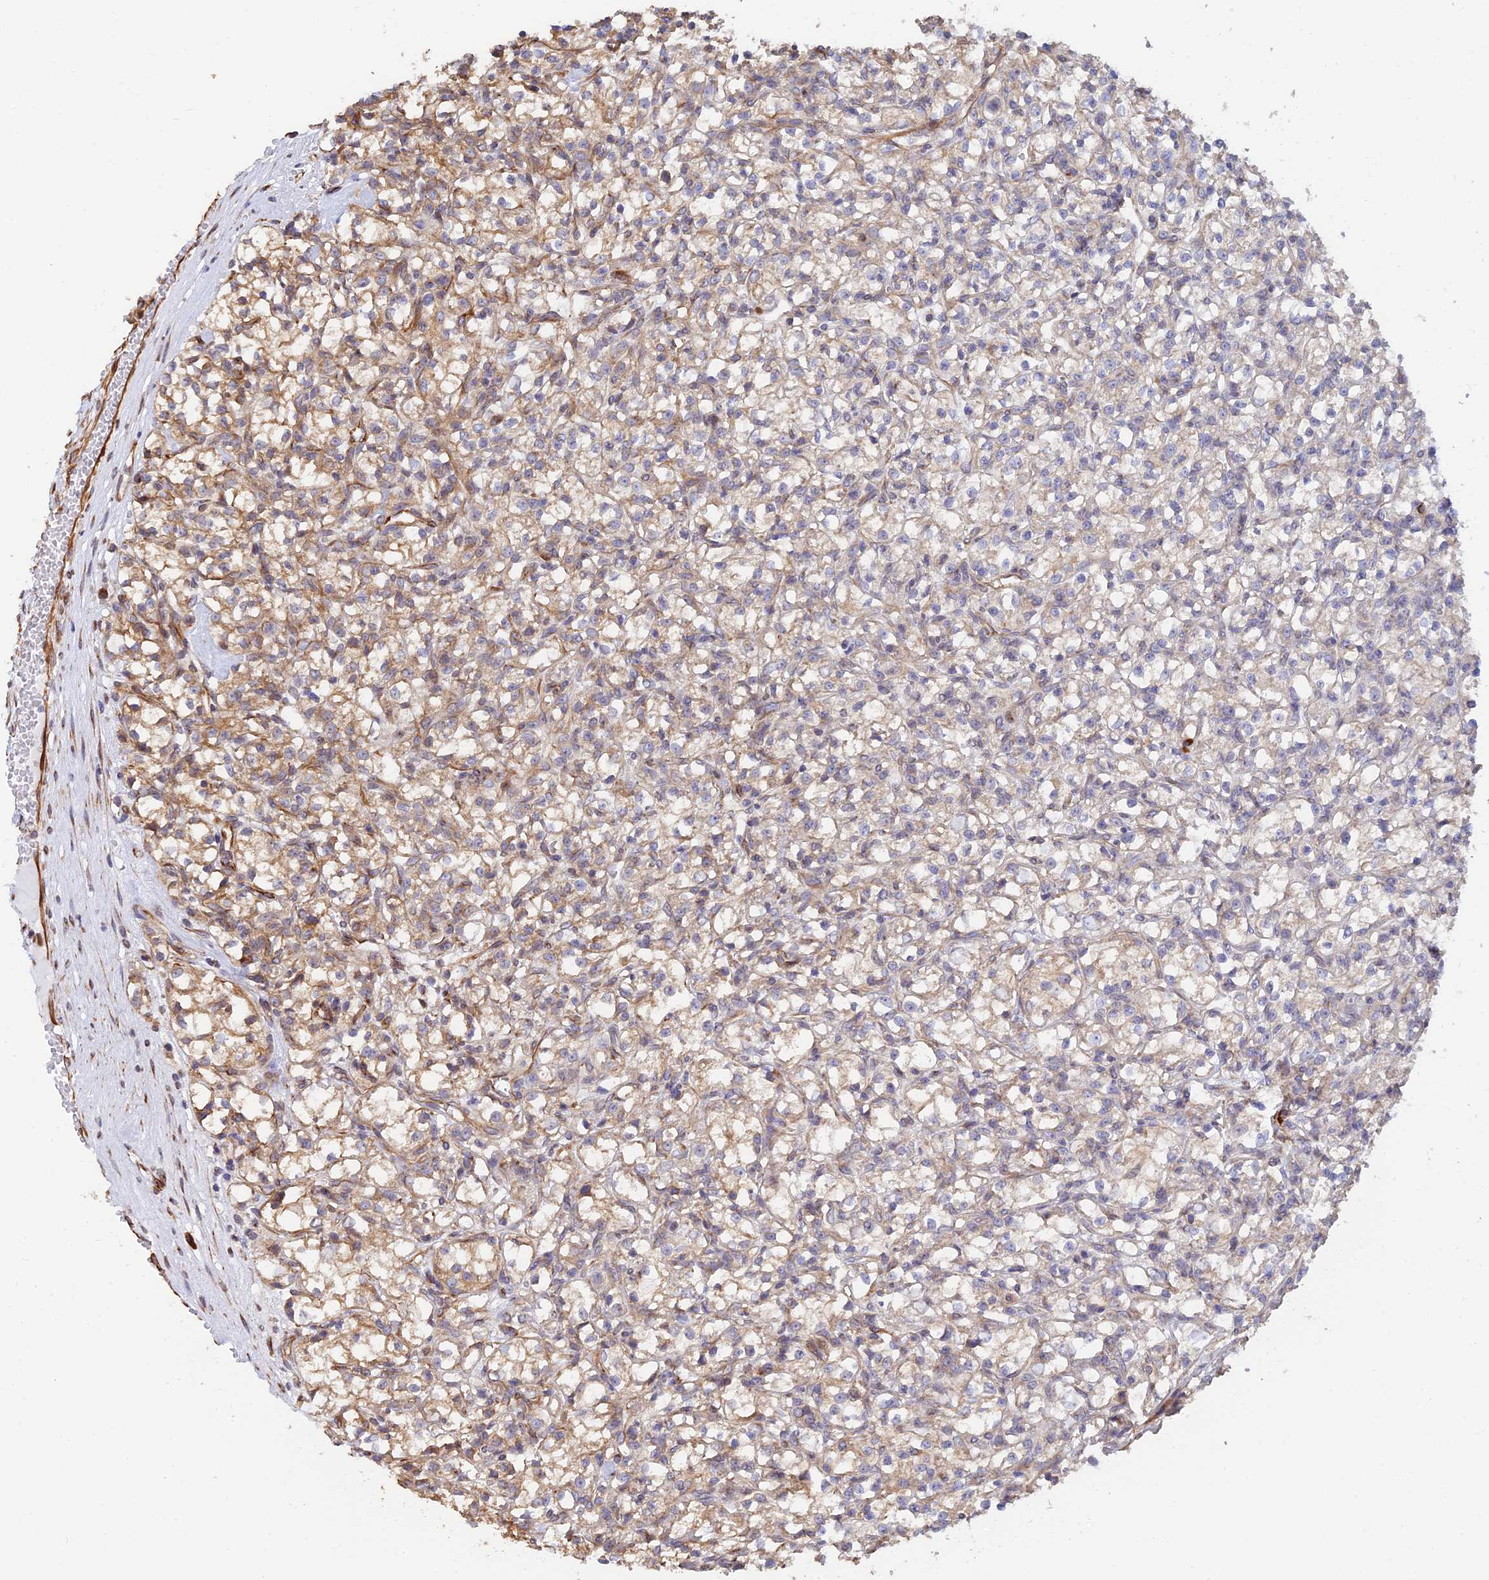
{"staining": {"intensity": "weak", "quantity": "<25%", "location": "cytoplasmic/membranous"}, "tissue": "renal cancer", "cell_type": "Tumor cells", "image_type": "cancer", "snomed": [{"axis": "morphology", "description": "Adenocarcinoma, NOS"}, {"axis": "topography", "description": "Kidney"}], "caption": "The immunohistochemistry micrograph has no significant staining in tumor cells of renal cancer (adenocarcinoma) tissue.", "gene": "WBP11", "patient": {"sex": "female", "age": 59}}